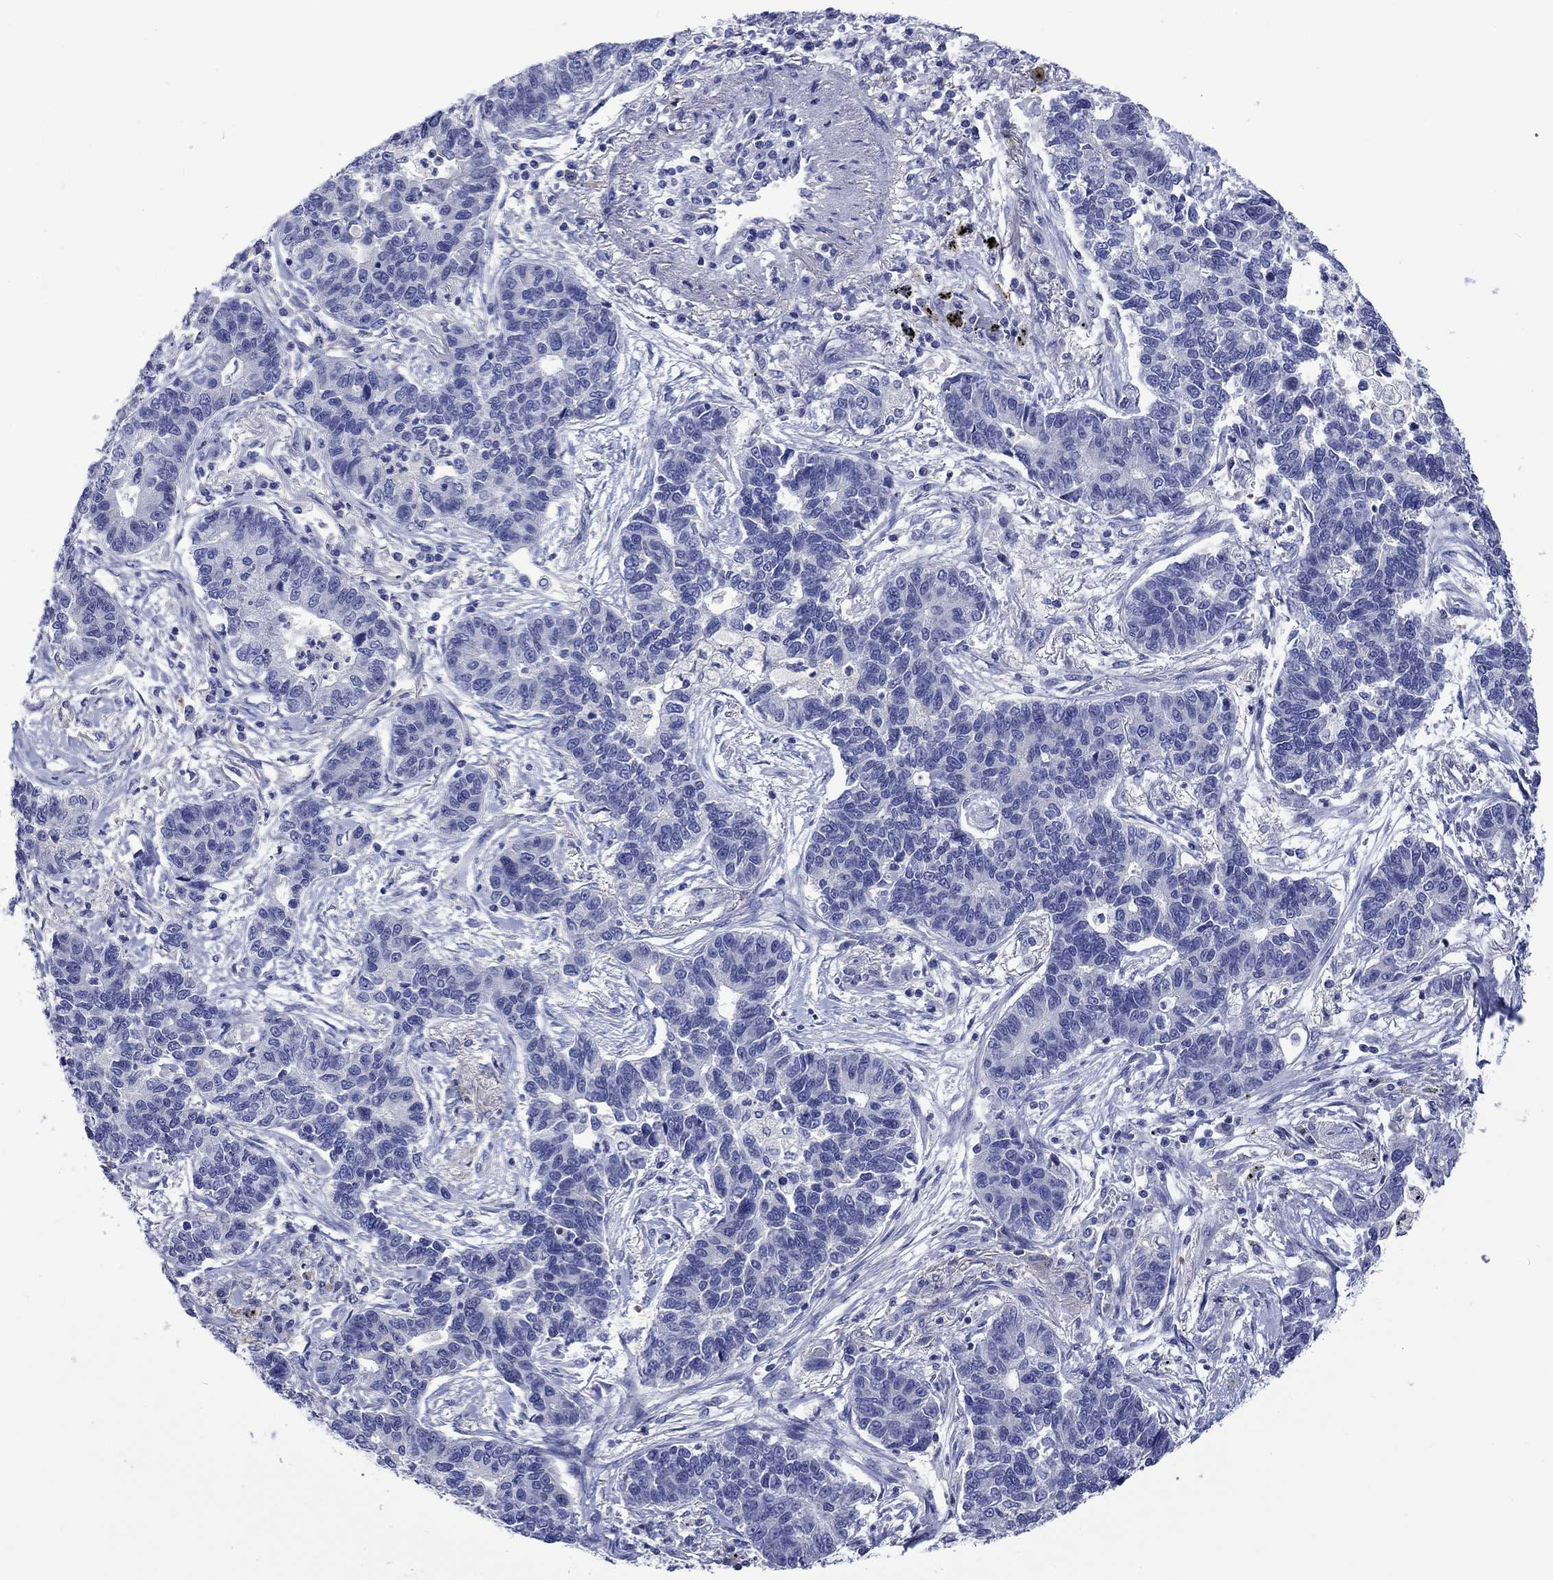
{"staining": {"intensity": "negative", "quantity": "none", "location": "none"}, "tissue": "lung cancer", "cell_type": "Tumor cells", "image_type": "cancer", "snomed": [{"axis": "morphology", "description": "Adenocarcinoma, NOS"}, {"axis": "topography", "description": "Lung"}], "caption": "Immunohistochemical staining of human lung cancer displays no significant staining in tumor cells.", "gene": "TOMM20L", "patient": {"sex": "female", "age": 57}}